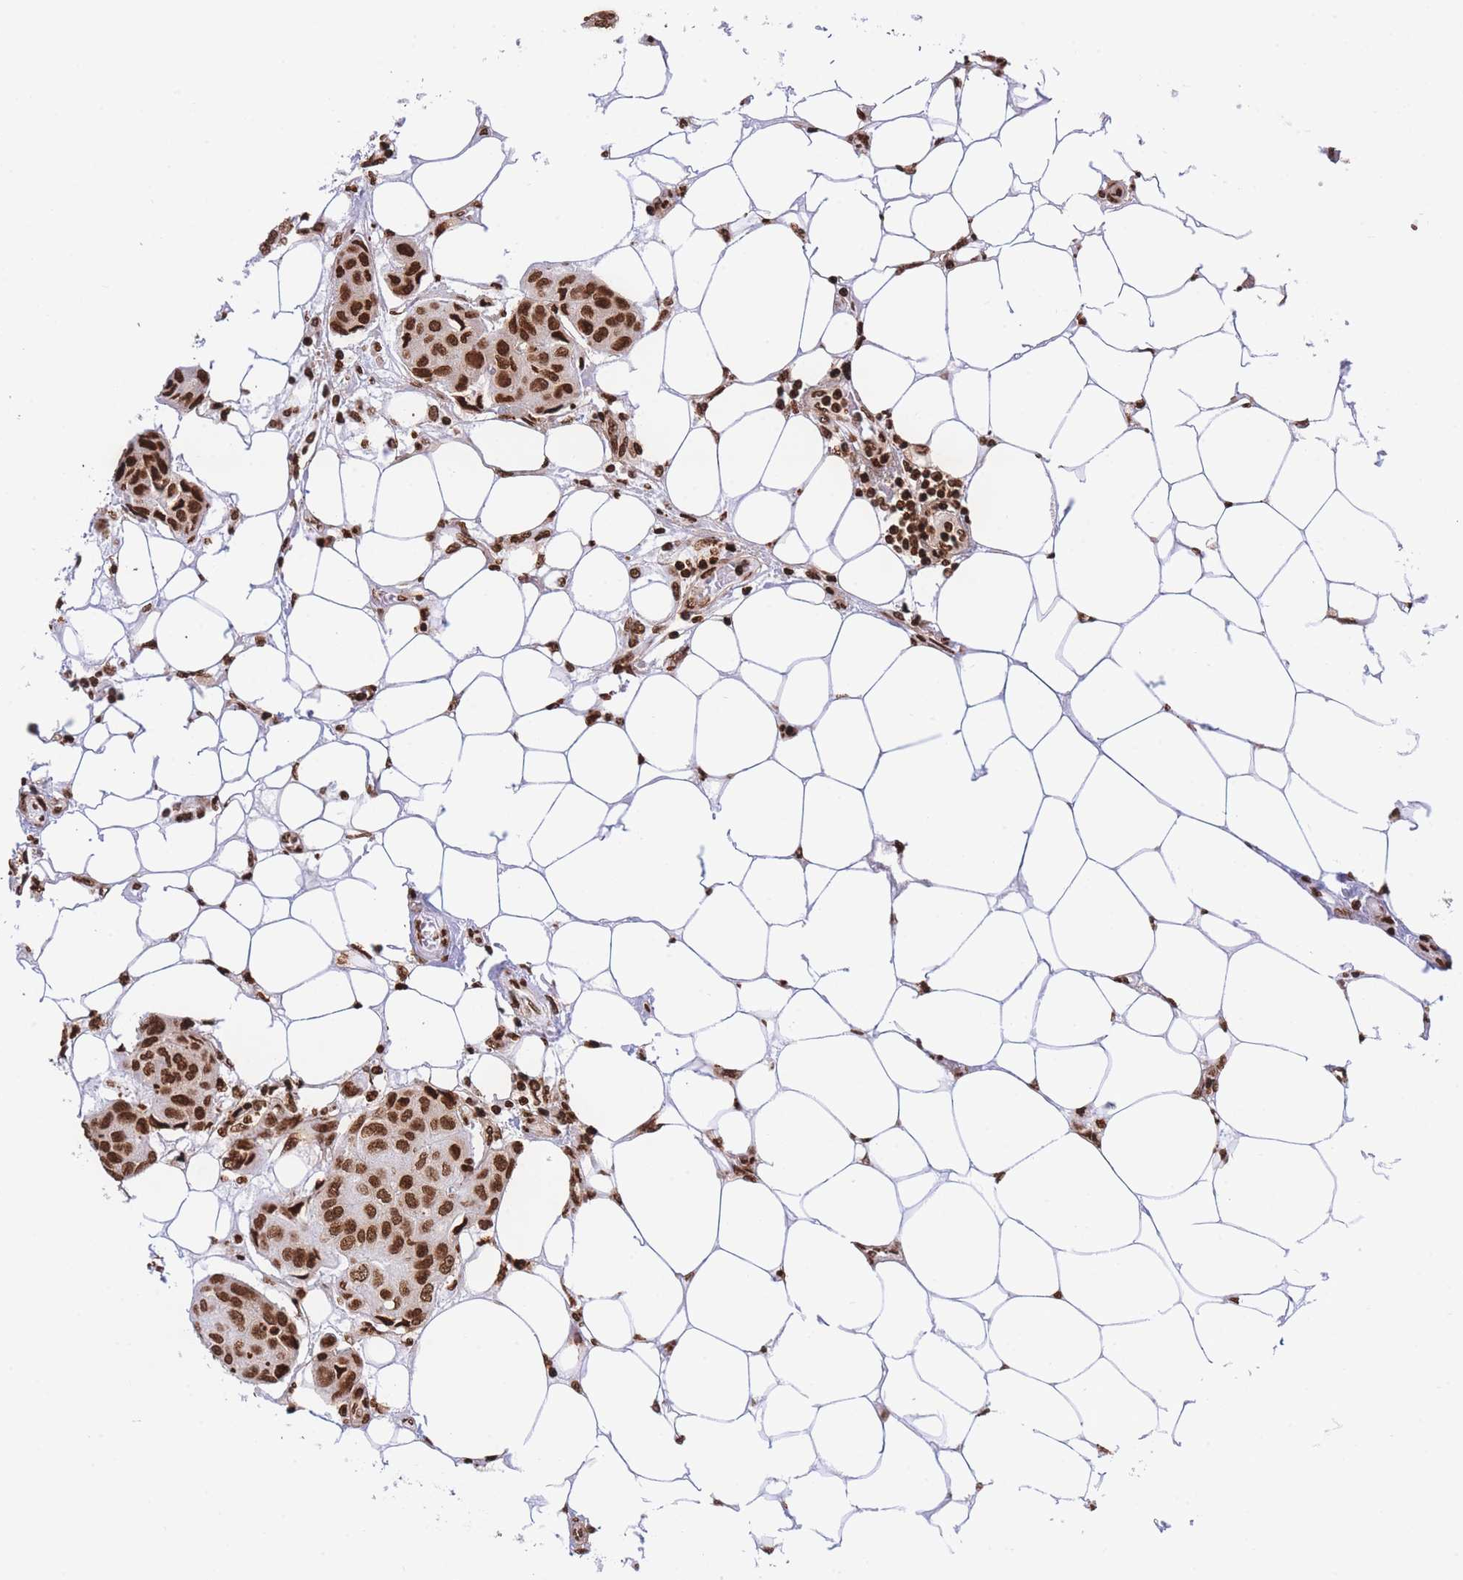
{"staining": {"intensity": "strong", "quantity": ">75%", "location": "nuclear"}, "tissue": "breast cancer", "cell_type": "Tumor cells", "image_type": "cancer", "snomed": [{"axis": "morphology", "description": "Duct carcinoma"}, {"axis": "topography", "description": "Breast"}, {"axis": "topography", "description": "Lymph node"}], "caption": "Tumor cells reveal strong nuclear staining in about >75% of cells in breast intraductal carcinoma. (Brightfield microscopy of DAB IHC at high magnification).", "gene": "H2BC11", "patient": {"sex": "female", "age": 80}}